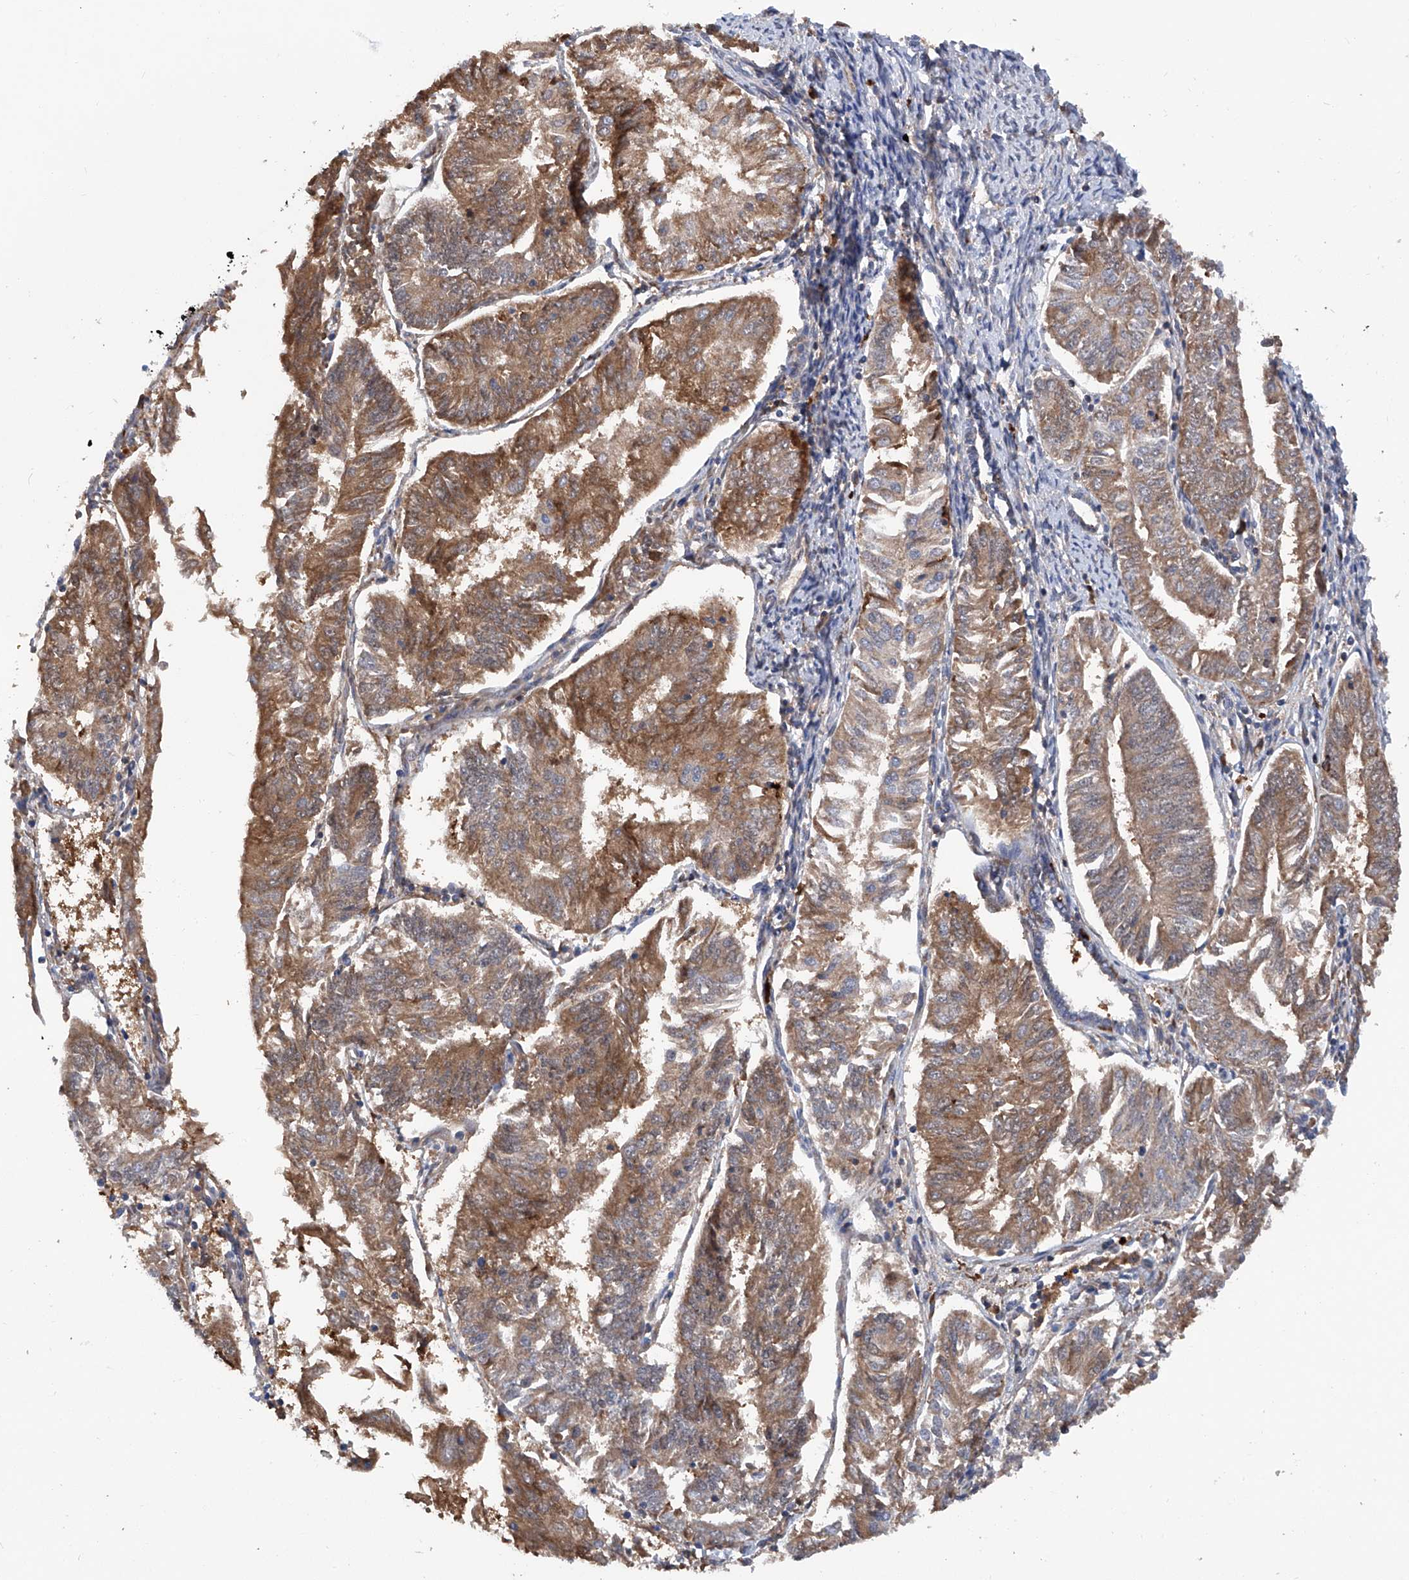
{"staining": {"intensity": "moderate", "quantity": ">75%", "location": "cytoplasmic/membranous"}, "tissue": "endometrial cancer", "cell_type": "Tumor cells", "image_type": "cancer", "snomed": [{"axis": "morphology", "description": "Adenocarcinoma, NOS"}, {"axis": "topography", "description": "Endometrium"}], "caption": "Human endometrial cancer stained with a brown dye displays moderate cytoplasmic/membranous positive expression in approximately >75% of tumor cells.", "gene": "ASCC3", "patient": {"sex": "female", "age": 58}}